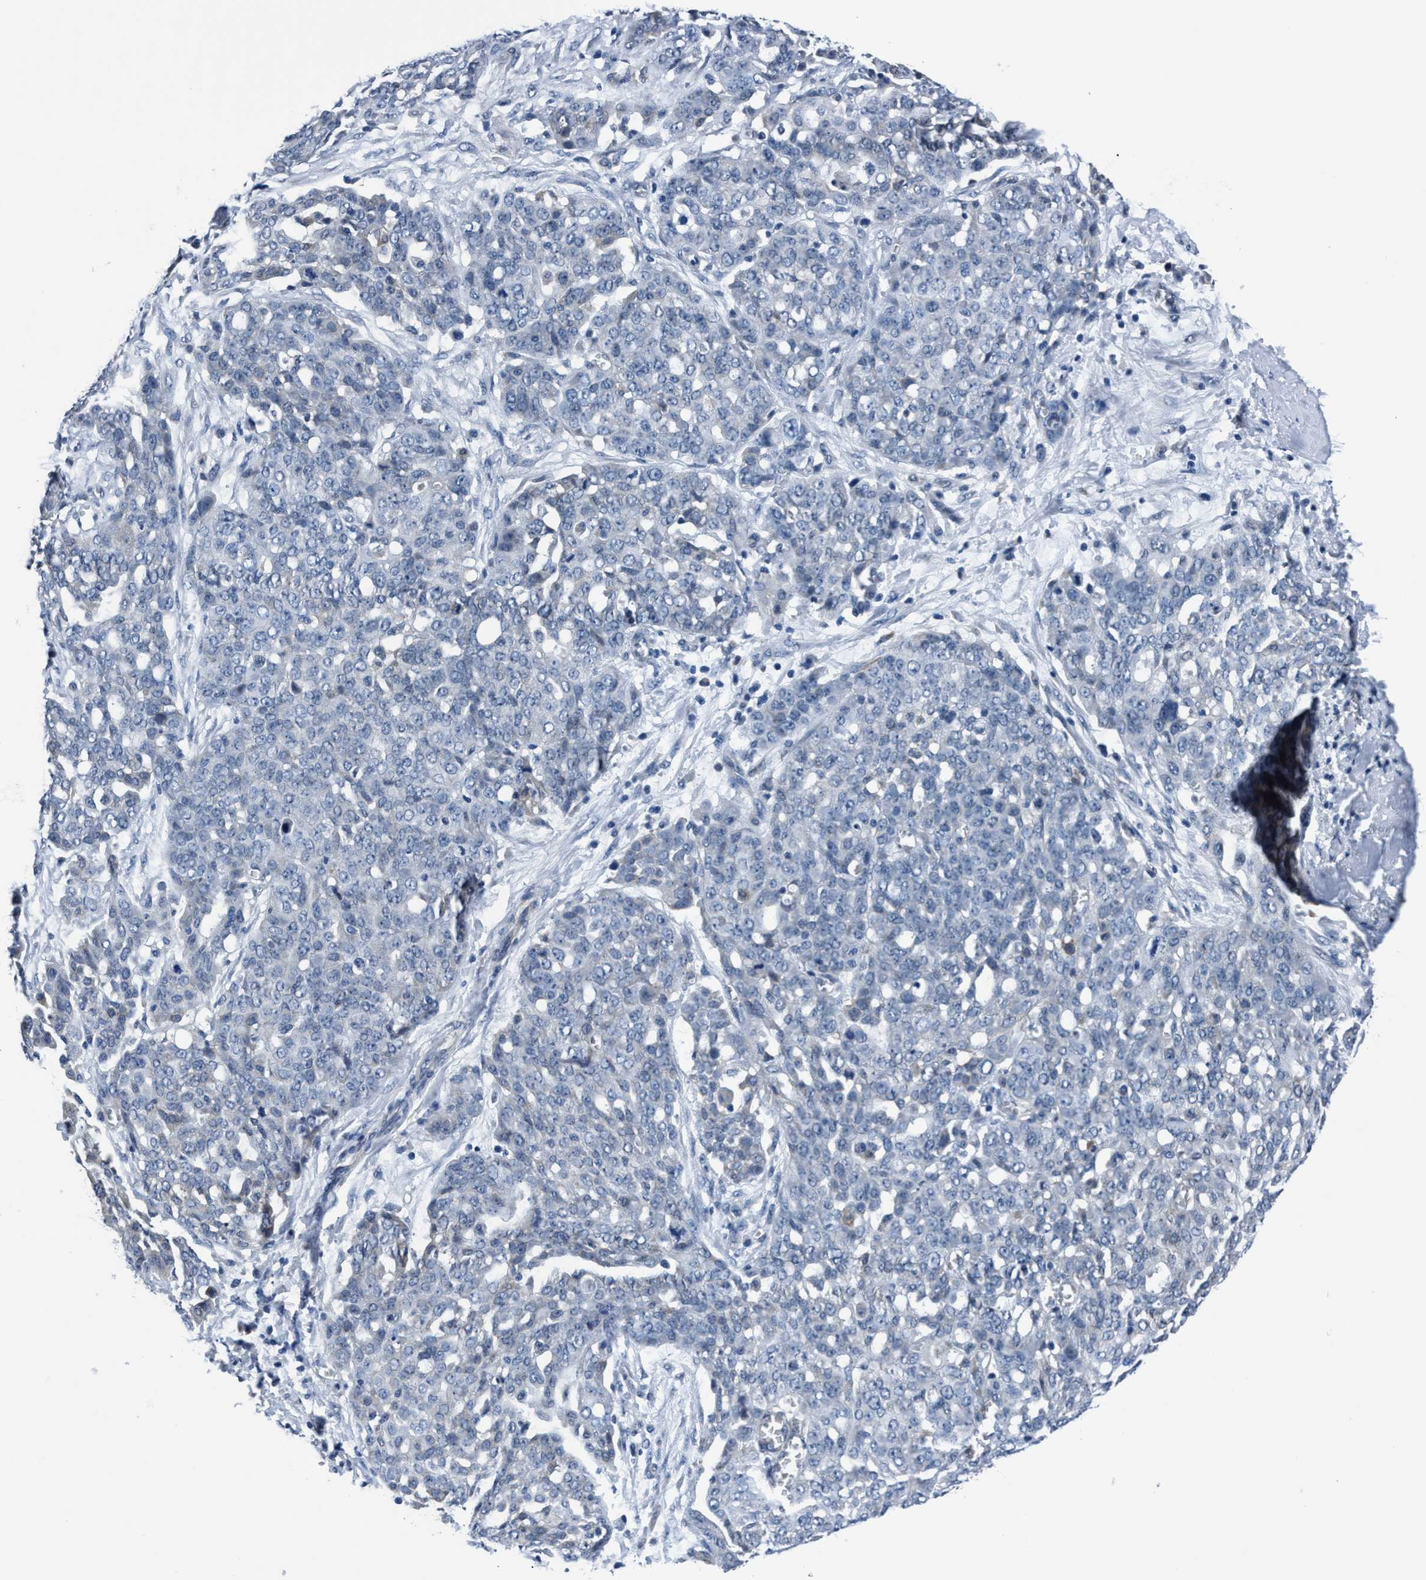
{"staining": {"intensity": "negative", "quantity": "none", "location": "none"}, "tissue": "ovarian cancer", "cell_type": "Tumor cells", "image_type": "cancer", "snomed": [{"axis": "morphology", "description": "Cystadenocarcinoma, serous, NOS"}, {"axis": "topography", "description": "Soft tissue"}, {"axis": "topography", "description": "Ovary"}], "caption": "Immunohistochemistry (IHC) image of neoplastic tissue: ovarian cancer stained with DAB reveals no significant protein positivity in tumor cells.", "gene": "TMEM94", "patient": {"sex": "female", "age": 57}}